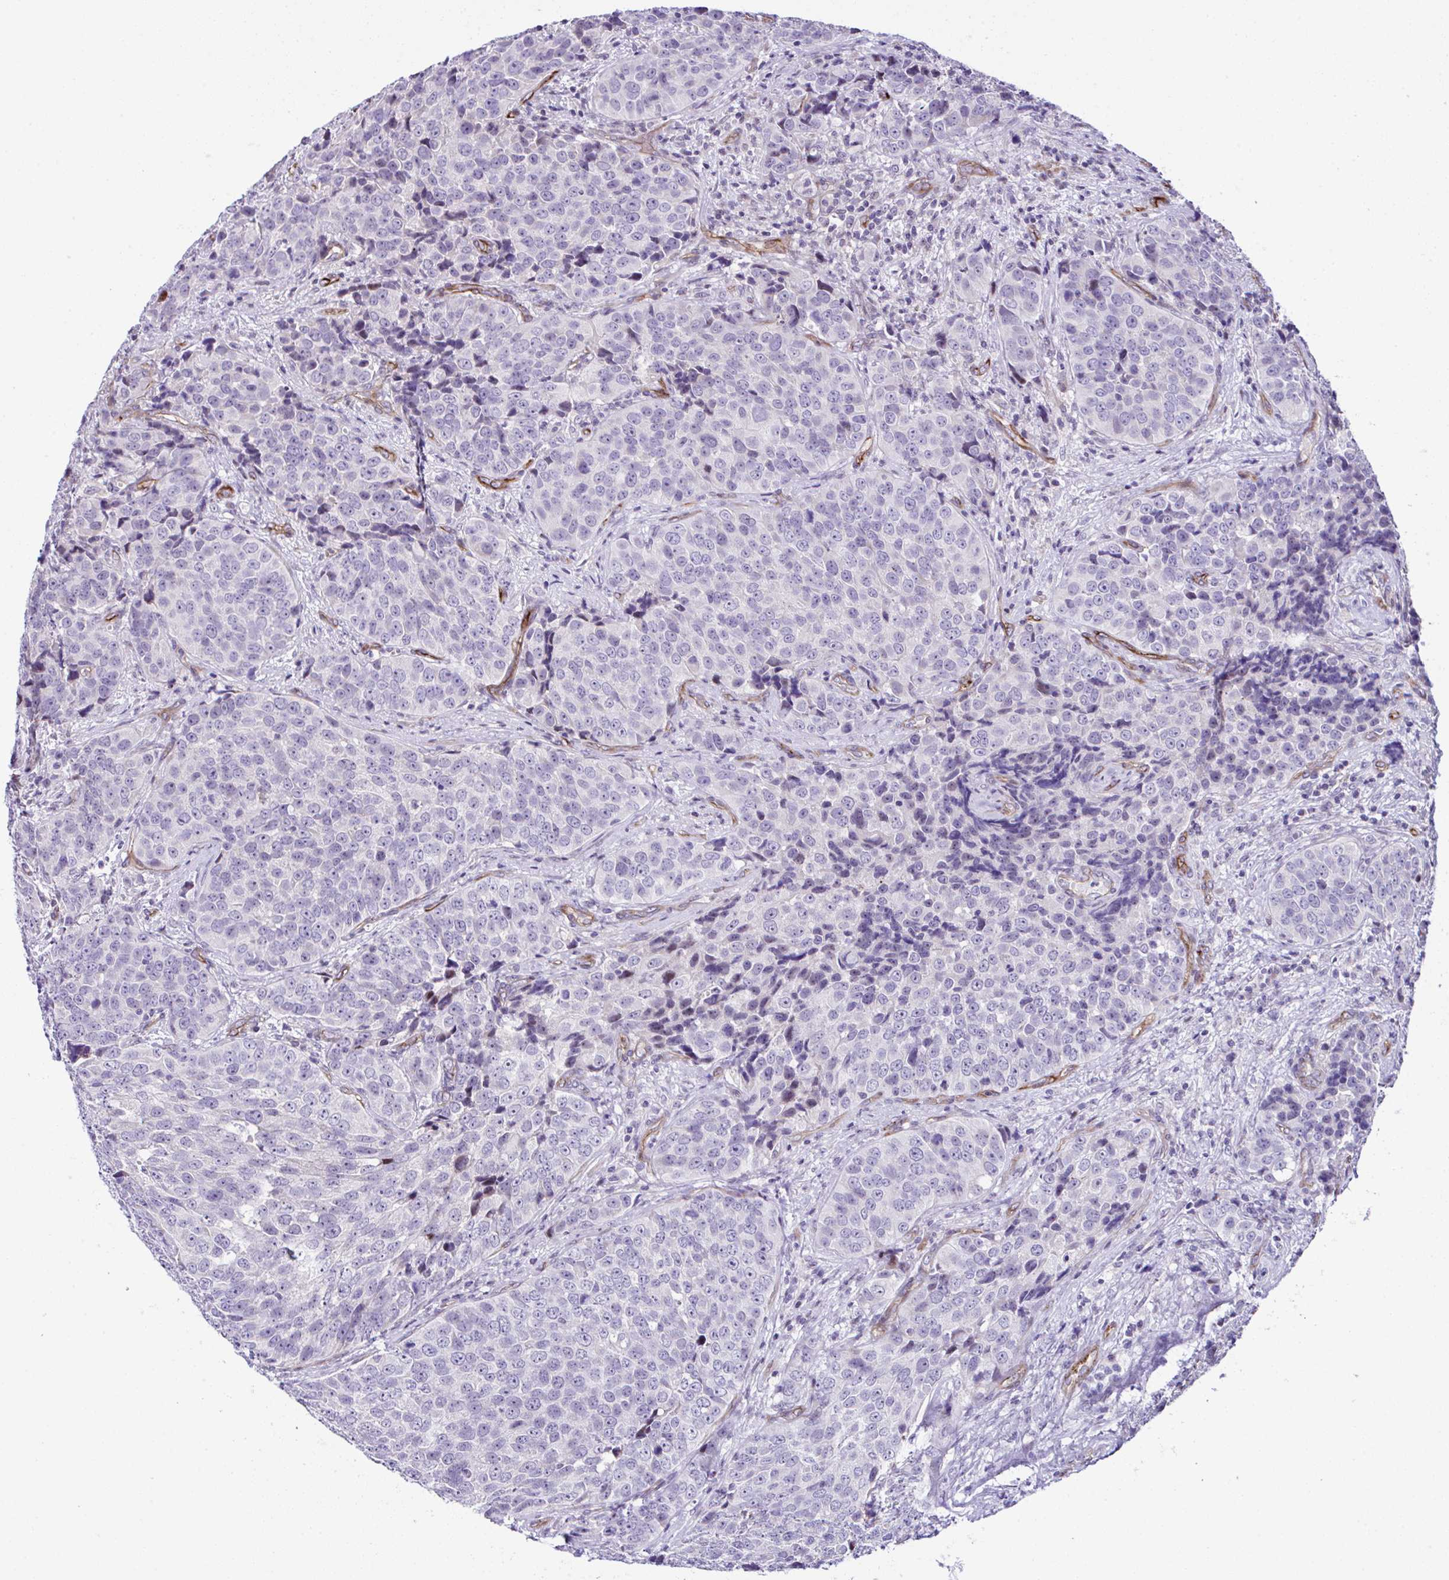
{"staining": {"intensity": "negative", "quantity": "none", "location": "none"}, "tissue": "urothelial cancer", "cell_type": "Tumor cells", "image_type": "cancer", "snomed": [{"axis": "morphology", "description": "Urothelial carcinoma, NOS"}, {"axis": "topography", "description": "Urinary bladder"}], "caption": "Immunohistochemical staining of human transitional cell carcinoma exhibits no significant expression in tumor cells. (DAB immunohistochemistry, high magnification).", "gene": "FBXO34", "patient": {"sex": "male", "age": 52}}